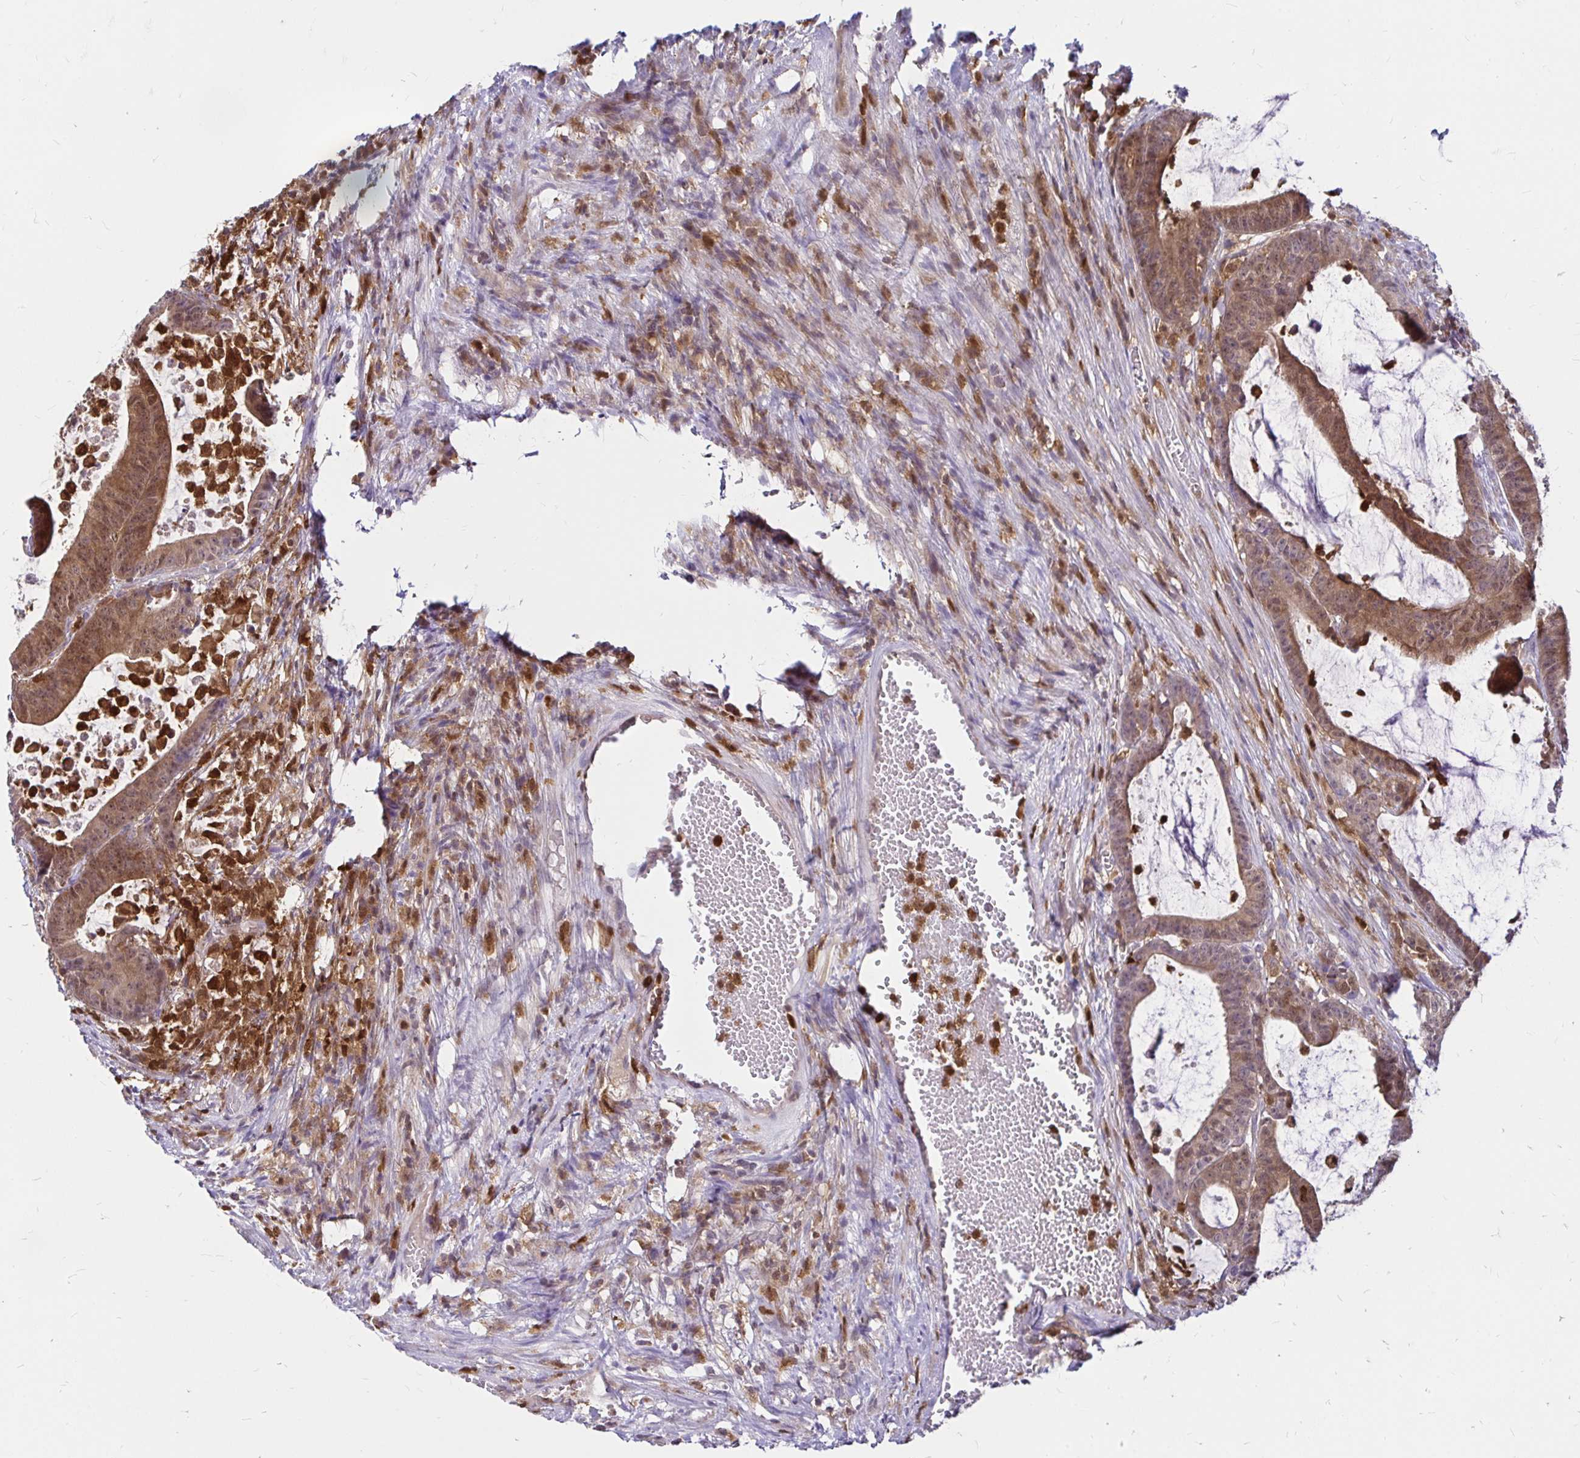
{"staining": {"intensity": "moderate", "quantity": ">75%", "location": "cytoplasmic/membranous"}, "tissue": "colorectal cancer", "cell_type": "Tumor cells", "image_type": "cancer", "snomed": [{"axis": "morphology", "description": "Adenocarcinoma, NOS"}, {"axis": "topography", "description": "Colon"}], "caption": "A brown stain highlights moderate cytoplasmic/membranous staining of a protein in colorectal cancer tumor cells.", "gene": "PYCARD", "patient": {"sex": "female", "age": 78}}